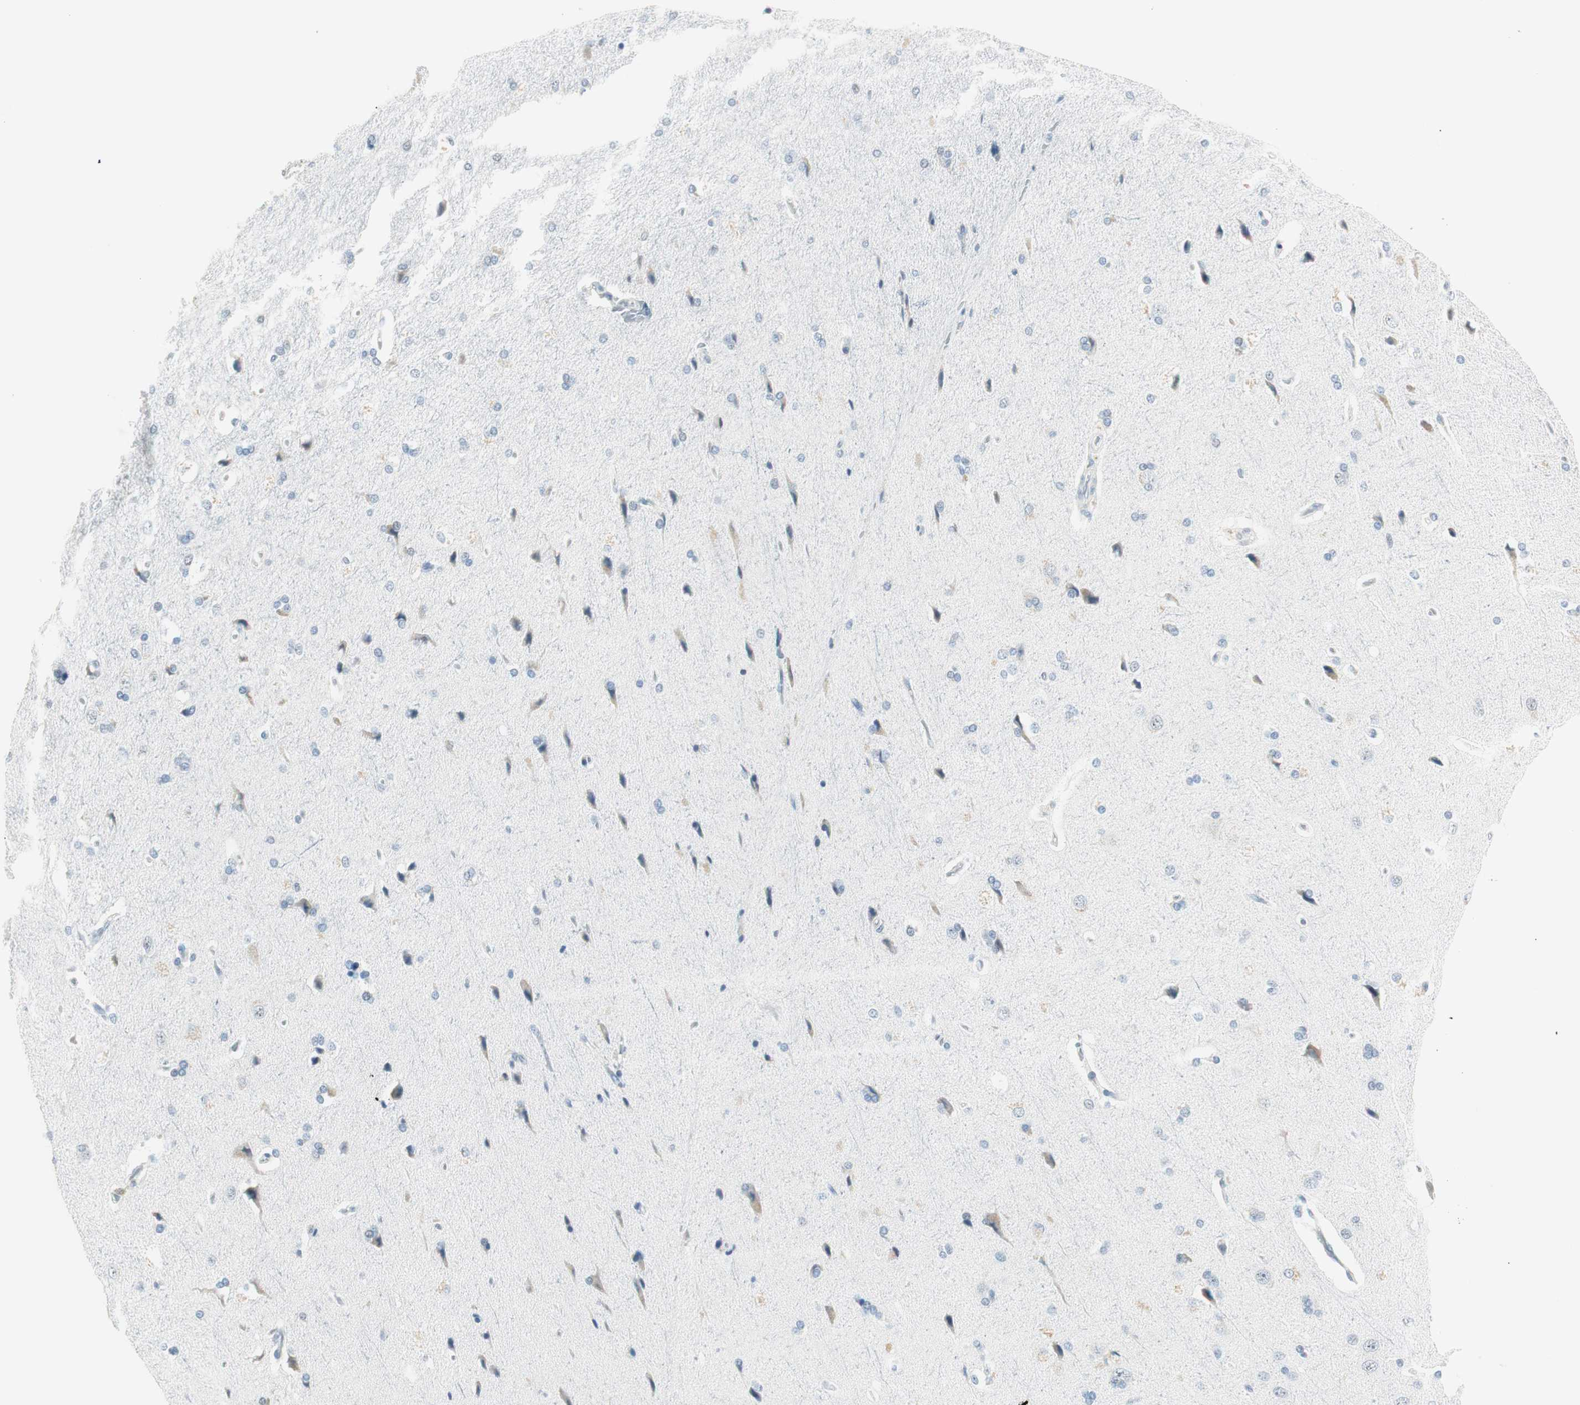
{"staining": {"intensity": "negative", "quantity": "none", "location": "none"}, "tissue": "cerebral cortex", "cell_type": "Endothelial cells", "image_type": "normal", "snomed": [{"axis": "morphology", "description": "Normal tissue, NOS"}, {"axis": "topography", "description": "Cerebral cortex"}], "caption": "High magnification brightfield microscopy of benign cerebral cortex stained with DAB (3,3'-diaminobenzidine) (brown) and counterstained with hematoxylin (blue): endothelial cells show no significant positivity. The staining is performed using DAB brown chromogen with nuclei counter-stained in using hematoxylin.", "gene": "HOXB13", "patient": {"sex": "male", "age": 62}}